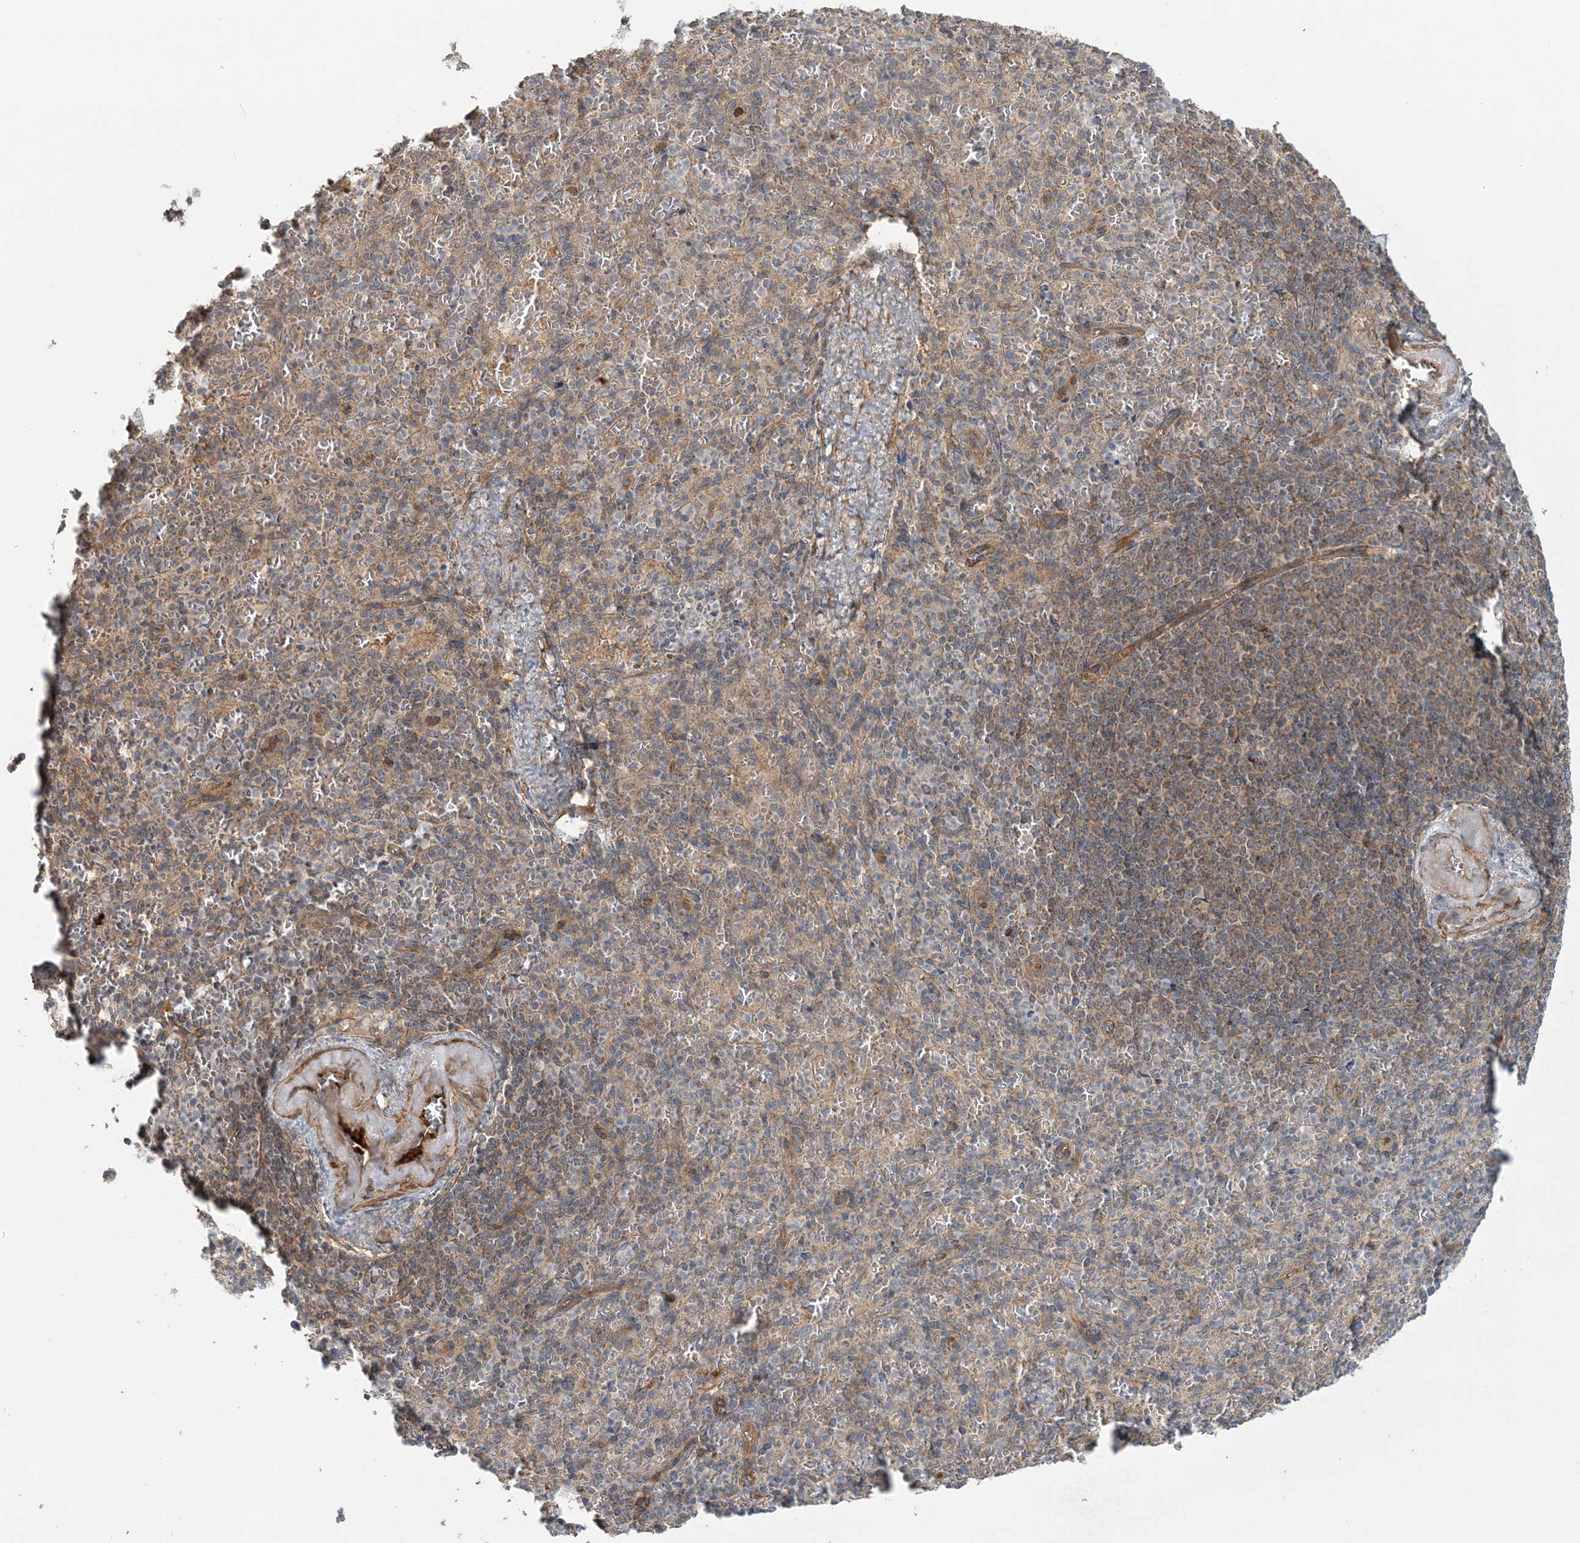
{"staining": {"intensity": "weak", "quantity": "25%-75%", "location": "cytoplasmic/membranous"}, "tissue": "spleen", "cell_type": "Cells in red pulp", "image_type": "normal", "snomed": [{"axis": "morphology", "description": "Normal tissue, NOS"}, {"axis": "topography", "description": "Spleen"}], "caption": "Spleen stained with DAB (3,3'-diaminobenzidine) immunohistochemistry (IHC) shows low levels of weak cytoplasmic/membranous positivity in approximately 25%-75% of cells in red pulp.", "gene": "MOCS2", "patient": {"sex": "female", "age": 74}}